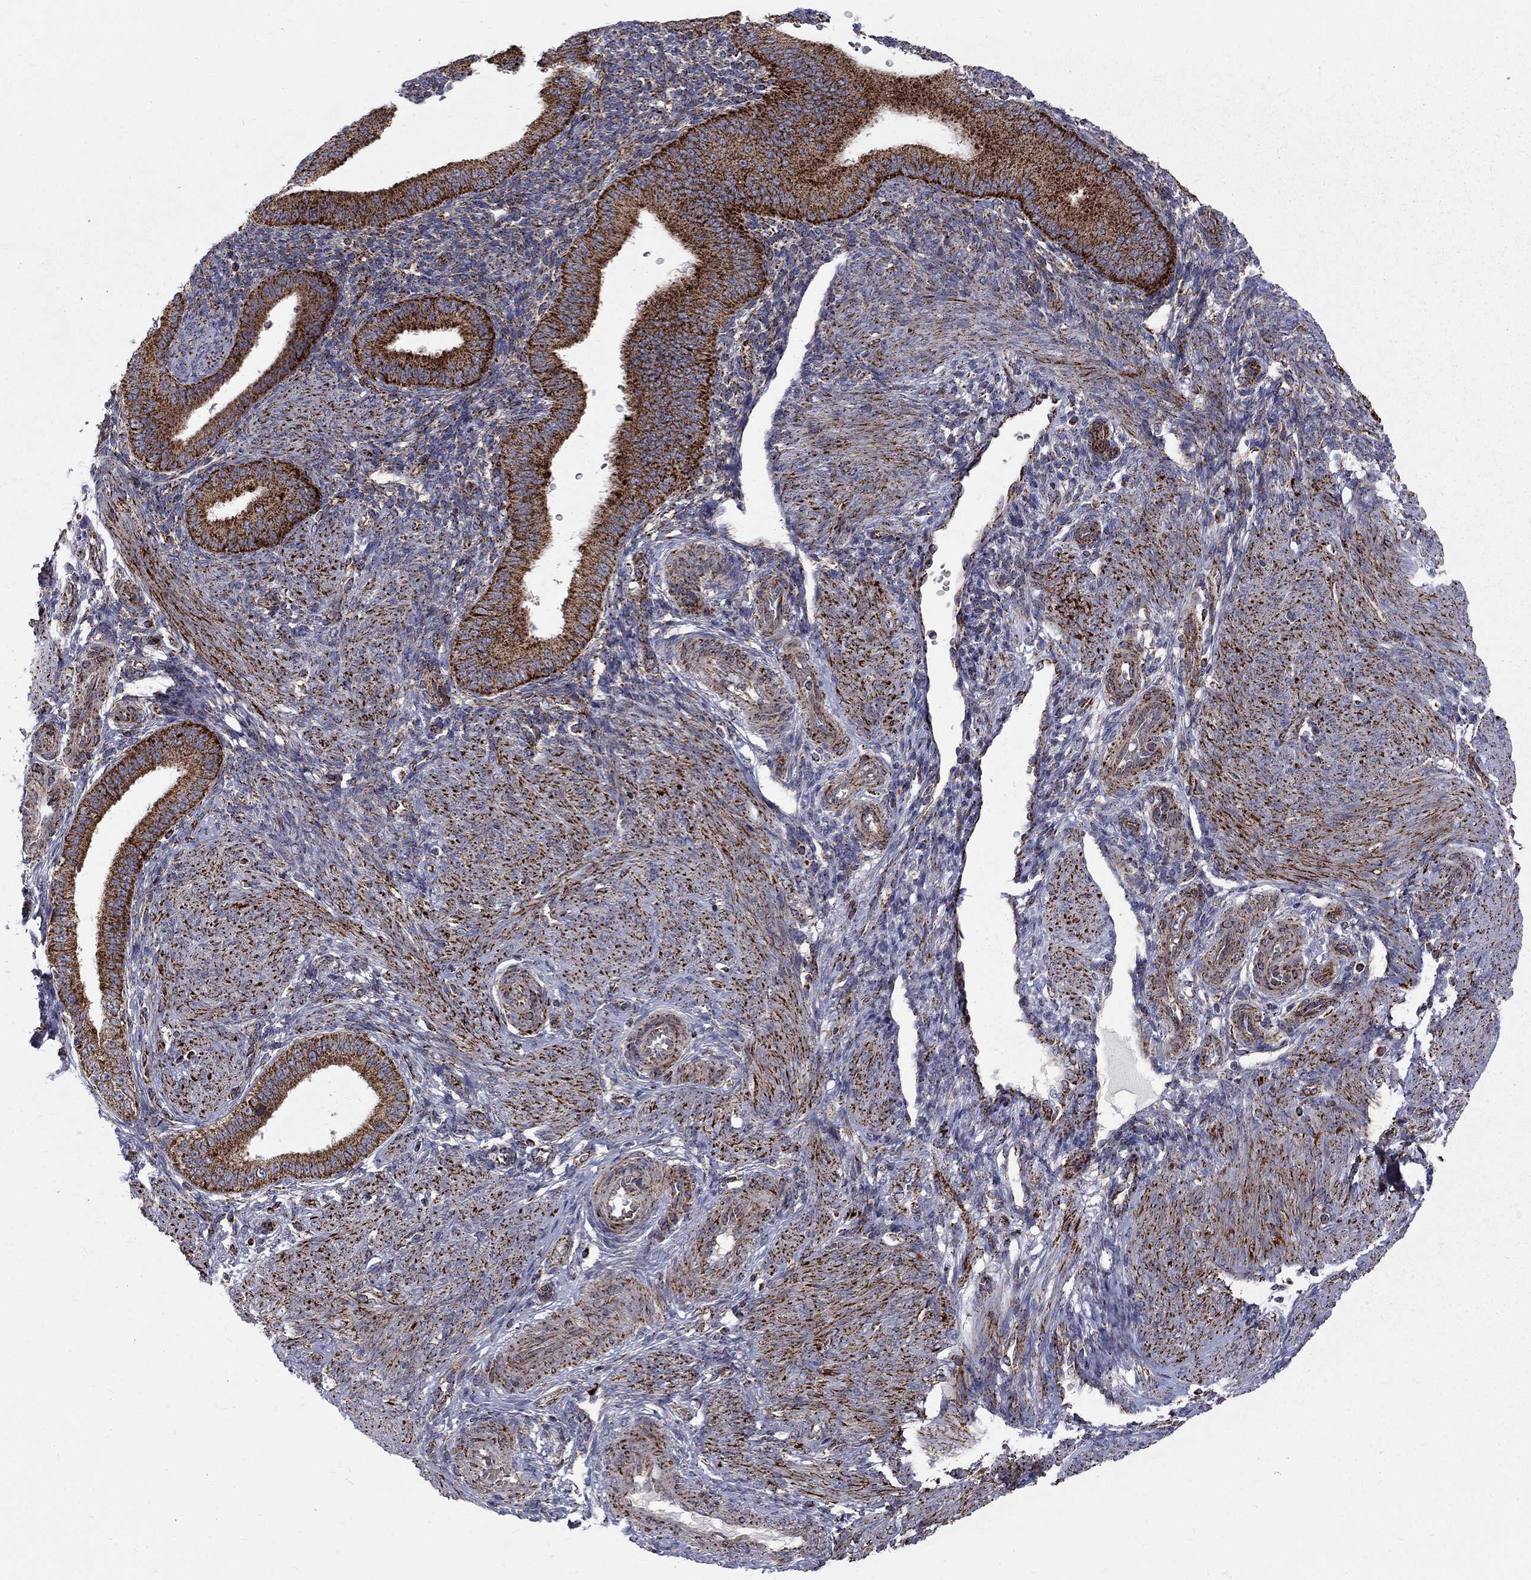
{"staining": {"intensity": "moderate", "quantity": "<25%", "location": "cytoplasmic/membranous"}, "tissue": "endometrium", "cell_type": "Cells in endometrial stroma", "image_type": "normal", "snomed": [{"axis": "morphology", "description": "Normal tissue, NOS"}, {"axis": "topography", "description": "Endometrium"}], "caption": "The image shows immunohistochemical staining of normal endometrium. There is moderate cytoplasmic/membranous expression is appreciated in approximately <25% of cells in endometrial stroma.", "gene": "ALDH1B1", "patient": {"sex": "female", "age": 39}}